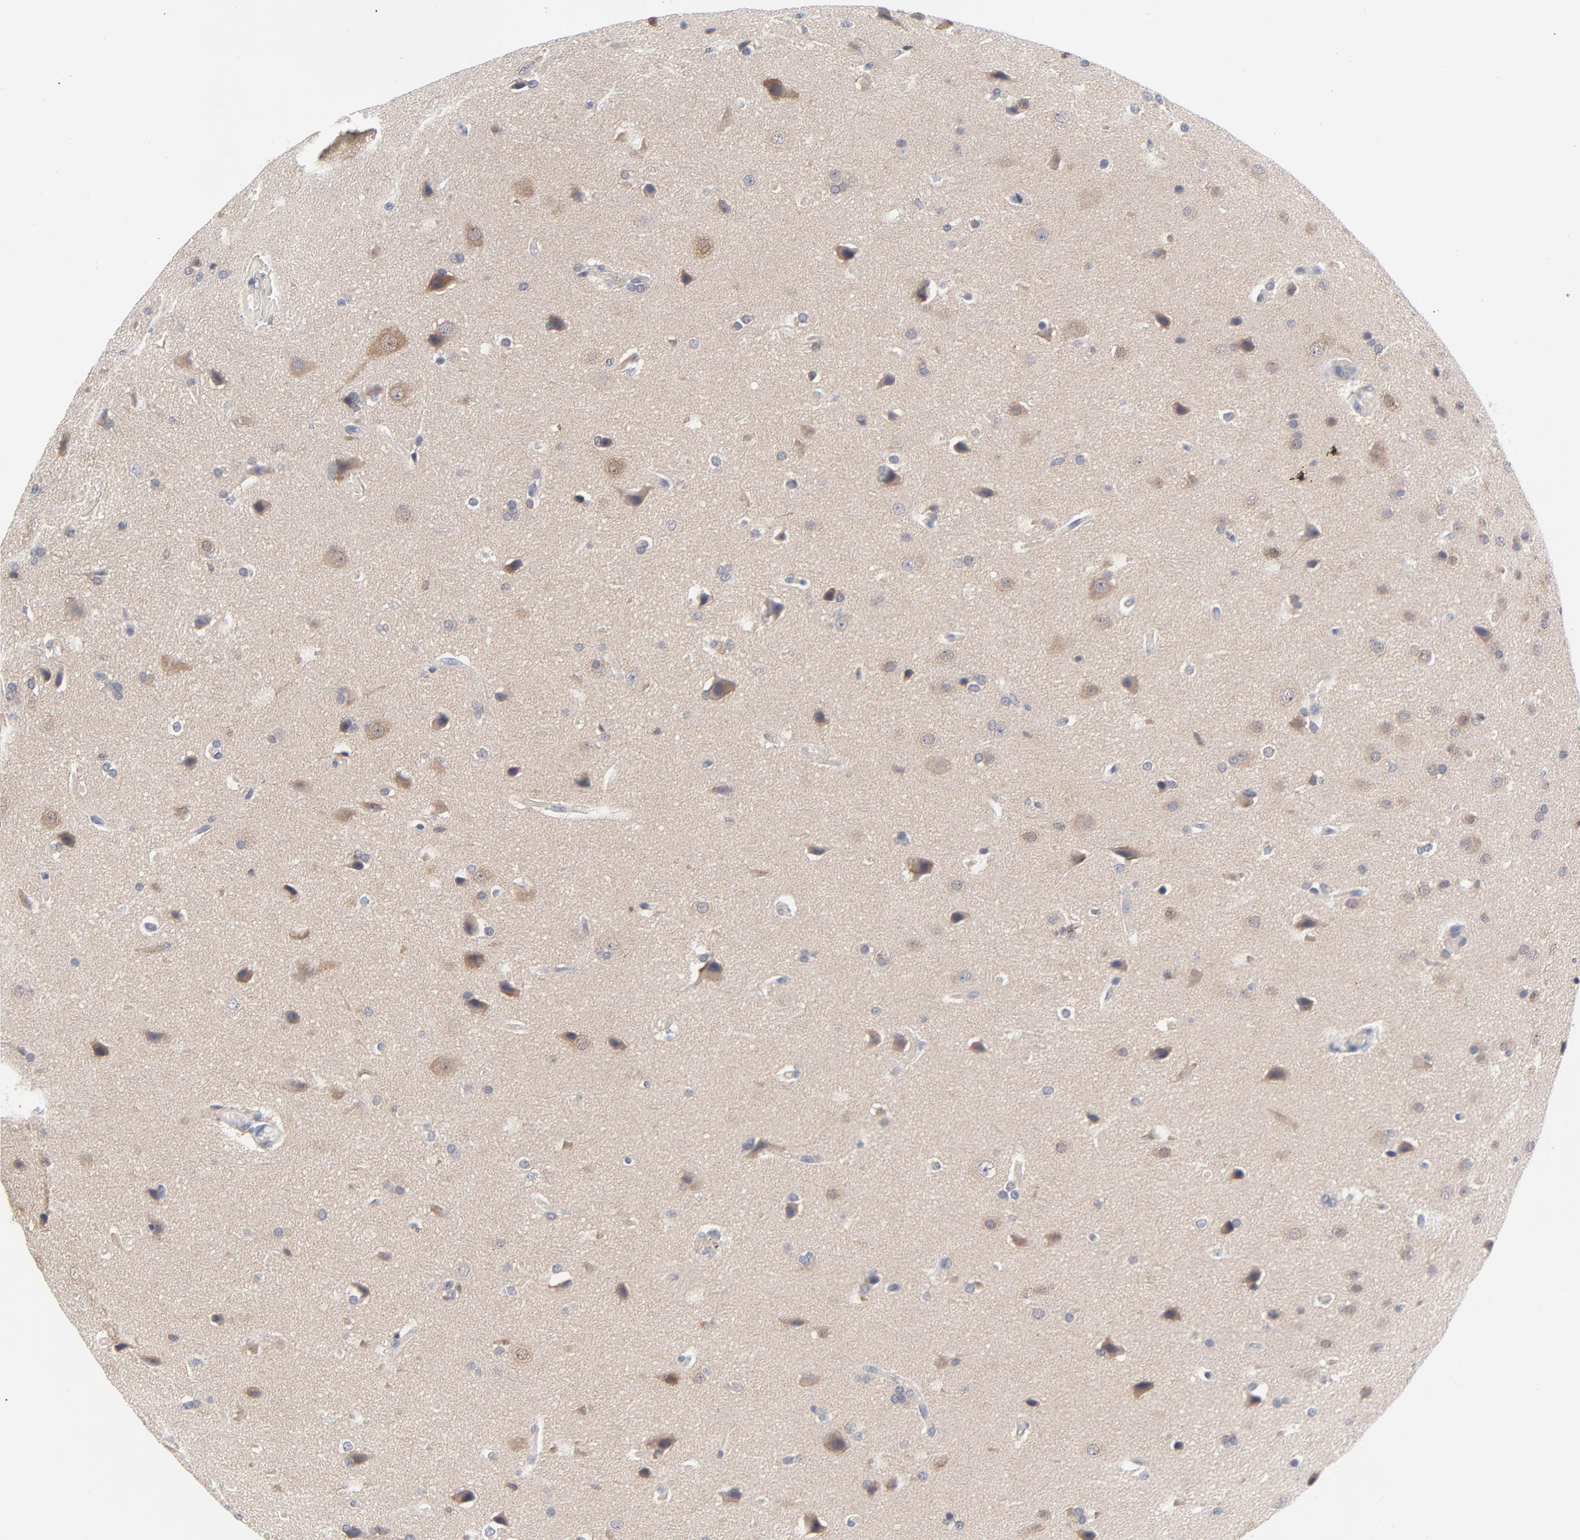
{"staining": {"intensity": "negative", "quantity": "none", "location": "none"}, "tissue": "glioma", "cell_type": "Tumor cells", "image_type": "cancer", "snomed": [{"axis": "morphology", "description": "Glioma, malignant, Low grade"}, {"axis": "topography", "description": "Cerebral cortex"}], "caption": "DAB immunohistochemical staining of glioma exhibits no significant staining in tumor cells. Nuclei are stained in blue.", "gene": "CAB39L", "patient": {"sex": "female", "age": 47}}